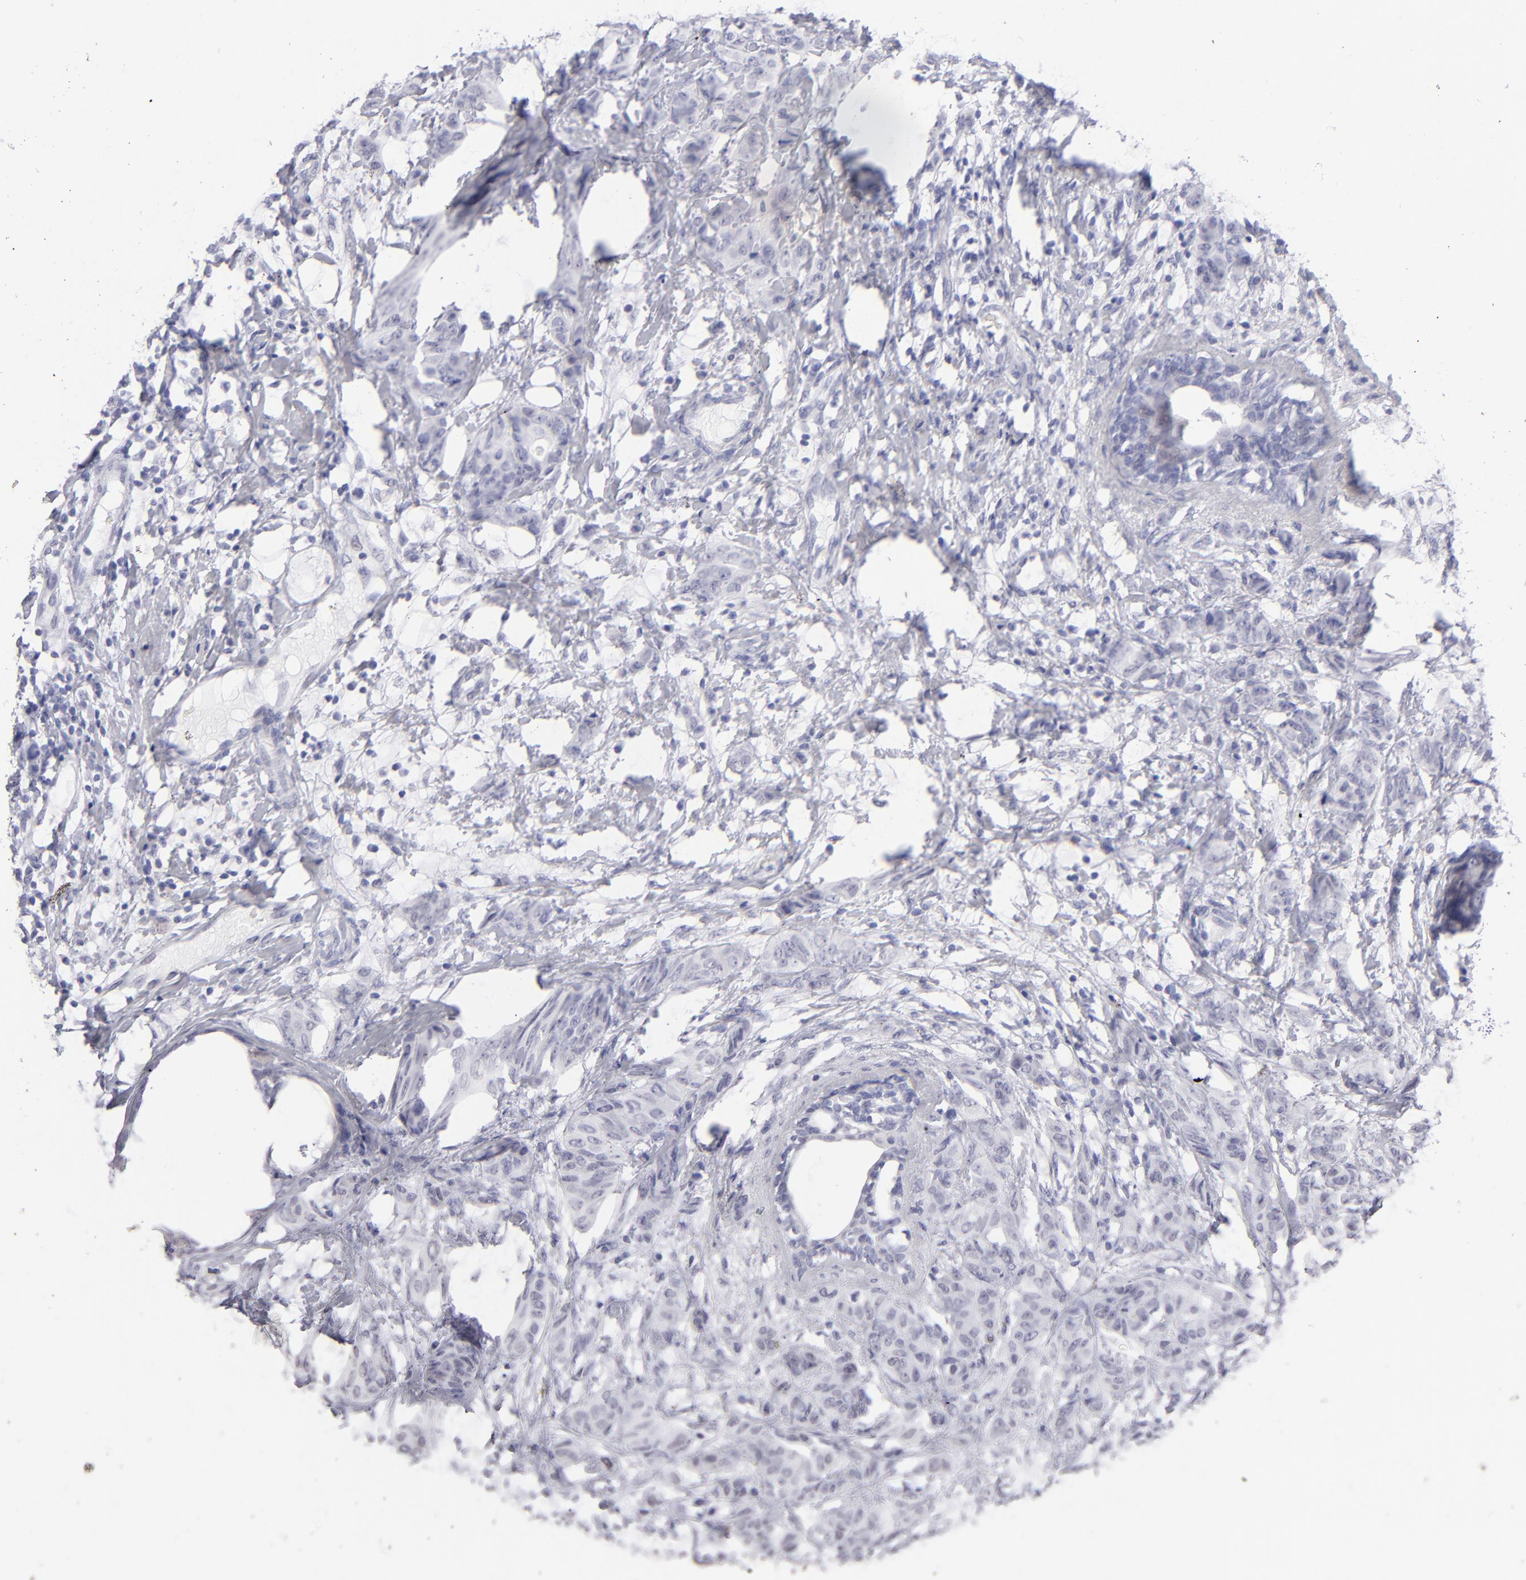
{"staining": {"intensity": "negative", "quantity": "none", "location": "none"}, "tissue": "breast cancer", "cell_type": "Tumor cells", "image_type": "cancer", "snomed": [{"axis": "morphology", "description": "Duct carcinoma"}, {"axis": "topography", "description": "Breast"}], "caption": "There is no significant staining in tumor cells of breast cancer (intraductal carcinoma).", "gene": "ALDOB", "patient": {"sex": "female", "age": 40}}